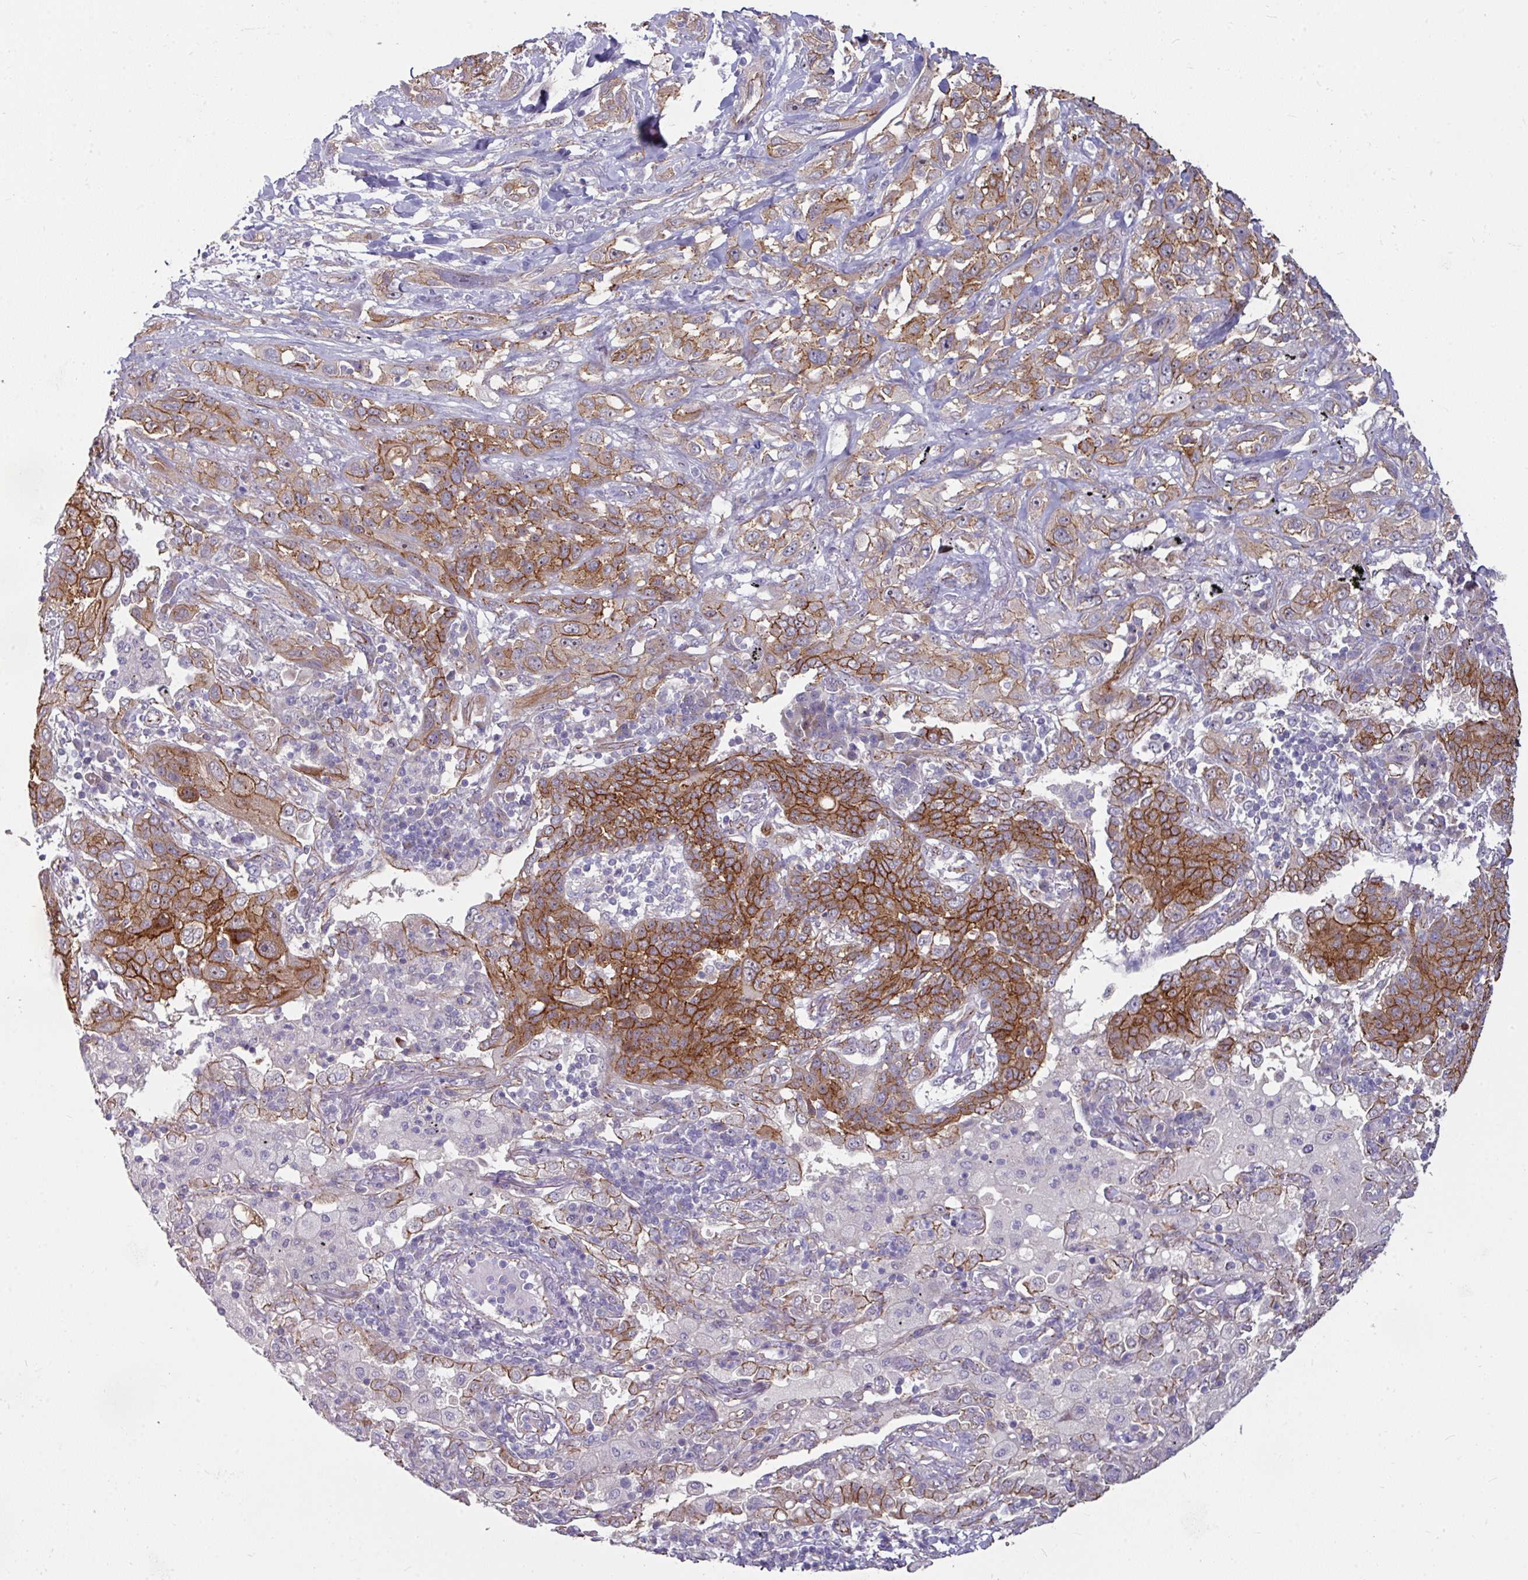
{"staining": {"intensity": "strong", "quantity": "25%-75%", "location": "cytoplasmic/membranous"}, "tissue": "lung cancer", "cell_type": "Tumor cells", "image_type": "cancer", "snomed": [{"axis": "morphology", "description": "Squamous cell carcinoma, NOS"}, {"axis": "topography", "description": "Lung"}], "caption": "Immunohistochemistry of human lung cancer exhibits high levels of strong cytoplasmic/membranous staining in about 25%-75% of tumor cells.", "gene": "JUP", "patient": {"sex": "female", "age": 70}}